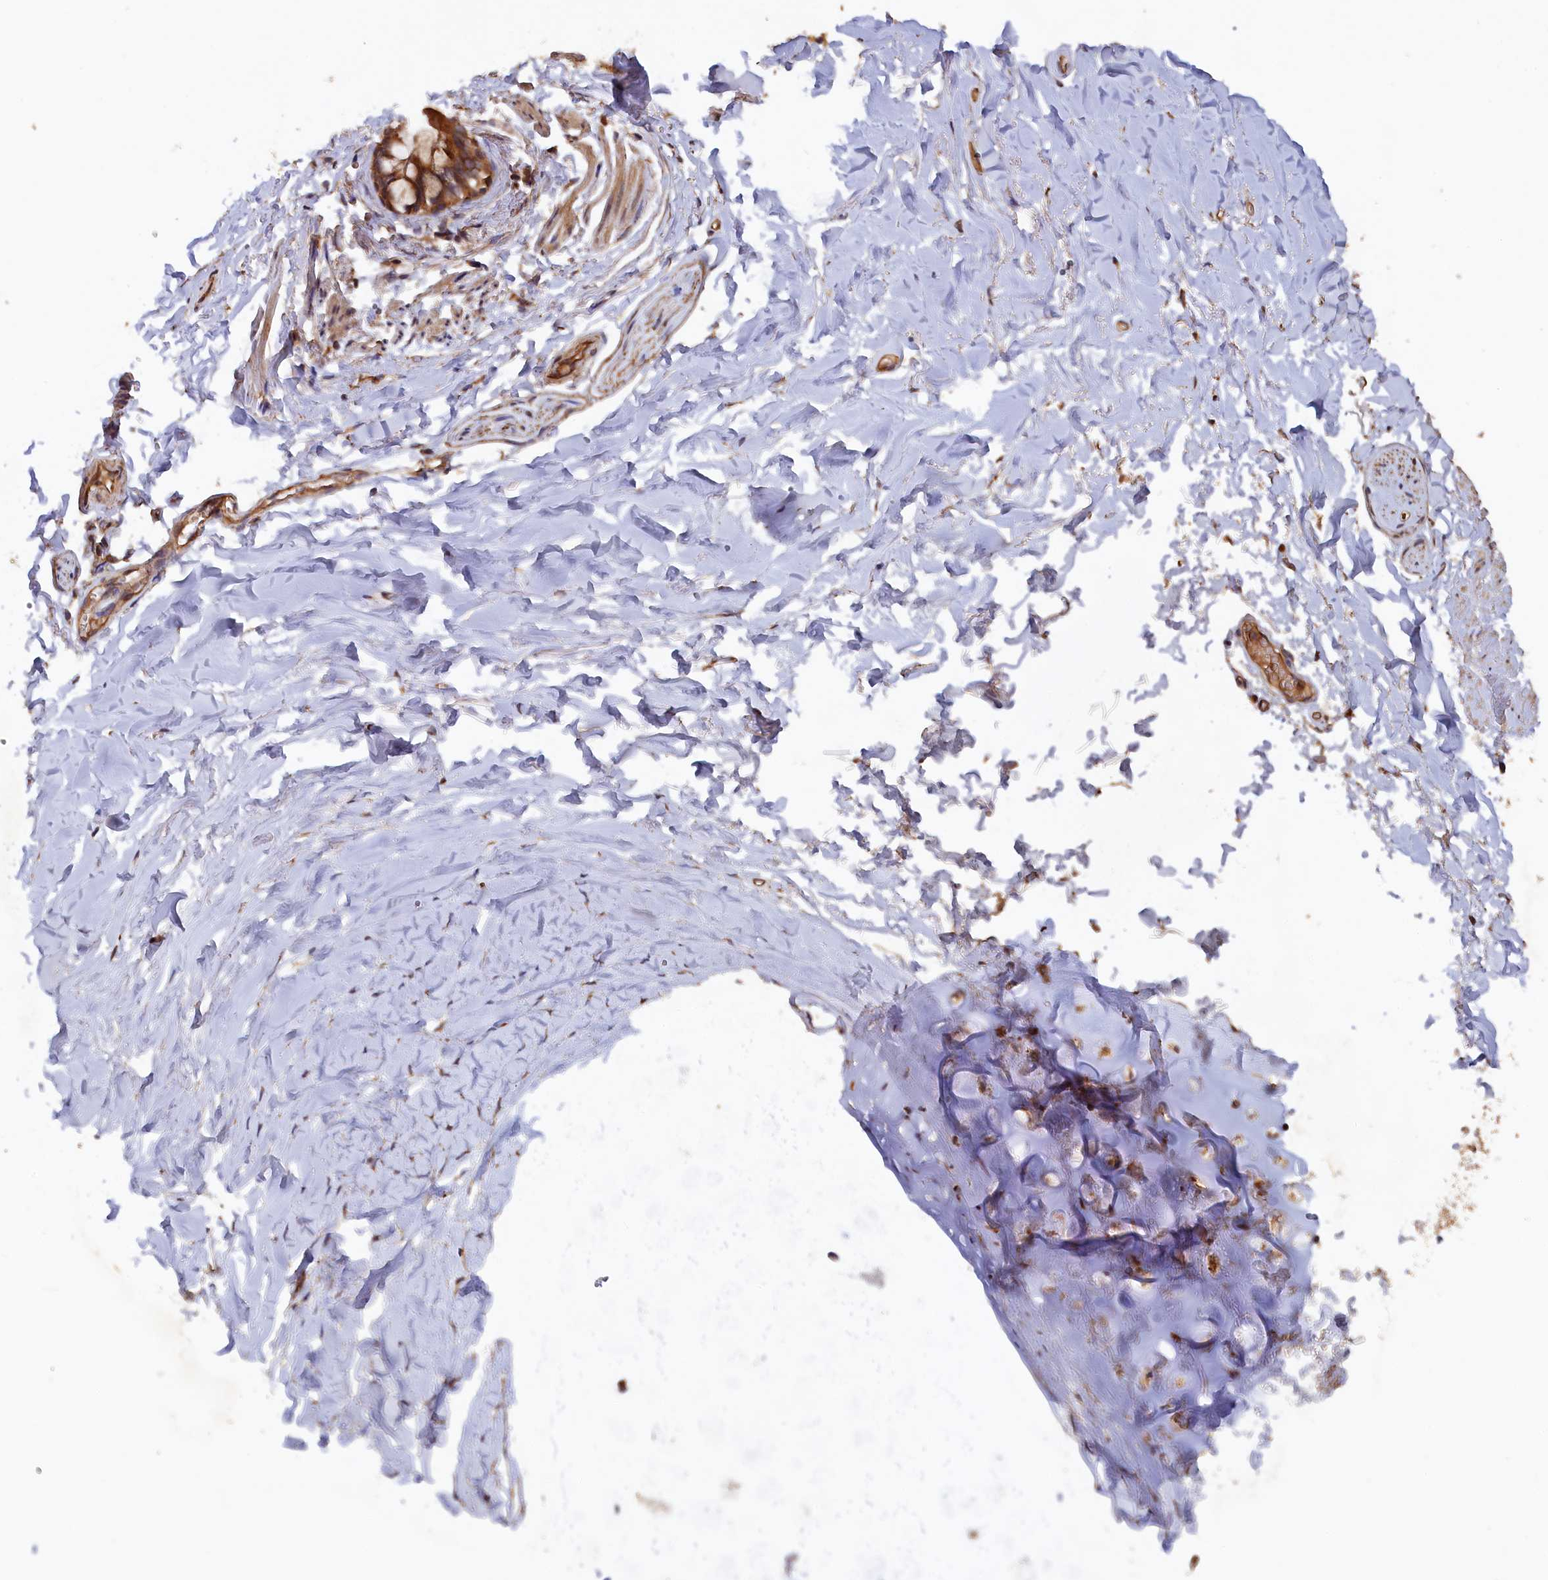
{"staining": {"intensity": "moderate", "quantity": ">75%", "location": "cytoplasmic/membranous"}, "tissue": "adipose tissue", "cell_type": "Adipocytes", "image_type": "normal", "snomed": [{"axis": "morphology", "description": "Normal tissue, NOS"}, {"axis": "topography", "description": "Lymph node"}, {"axis": "topography", "description": "Bronchus"}], "caption": "Adipose tissue stained with DAB immunohistochemistry demonstrates medium levels of moderate cytoplasmic/membranous staining in about >75% of adipocytes. The staining was performed using DAB, with brown indicating positive protein expression. Nuclei are stained blue with hematoxylin.", "gene": "GREB1L", "patient": {"sex": "male", "age": 63}}